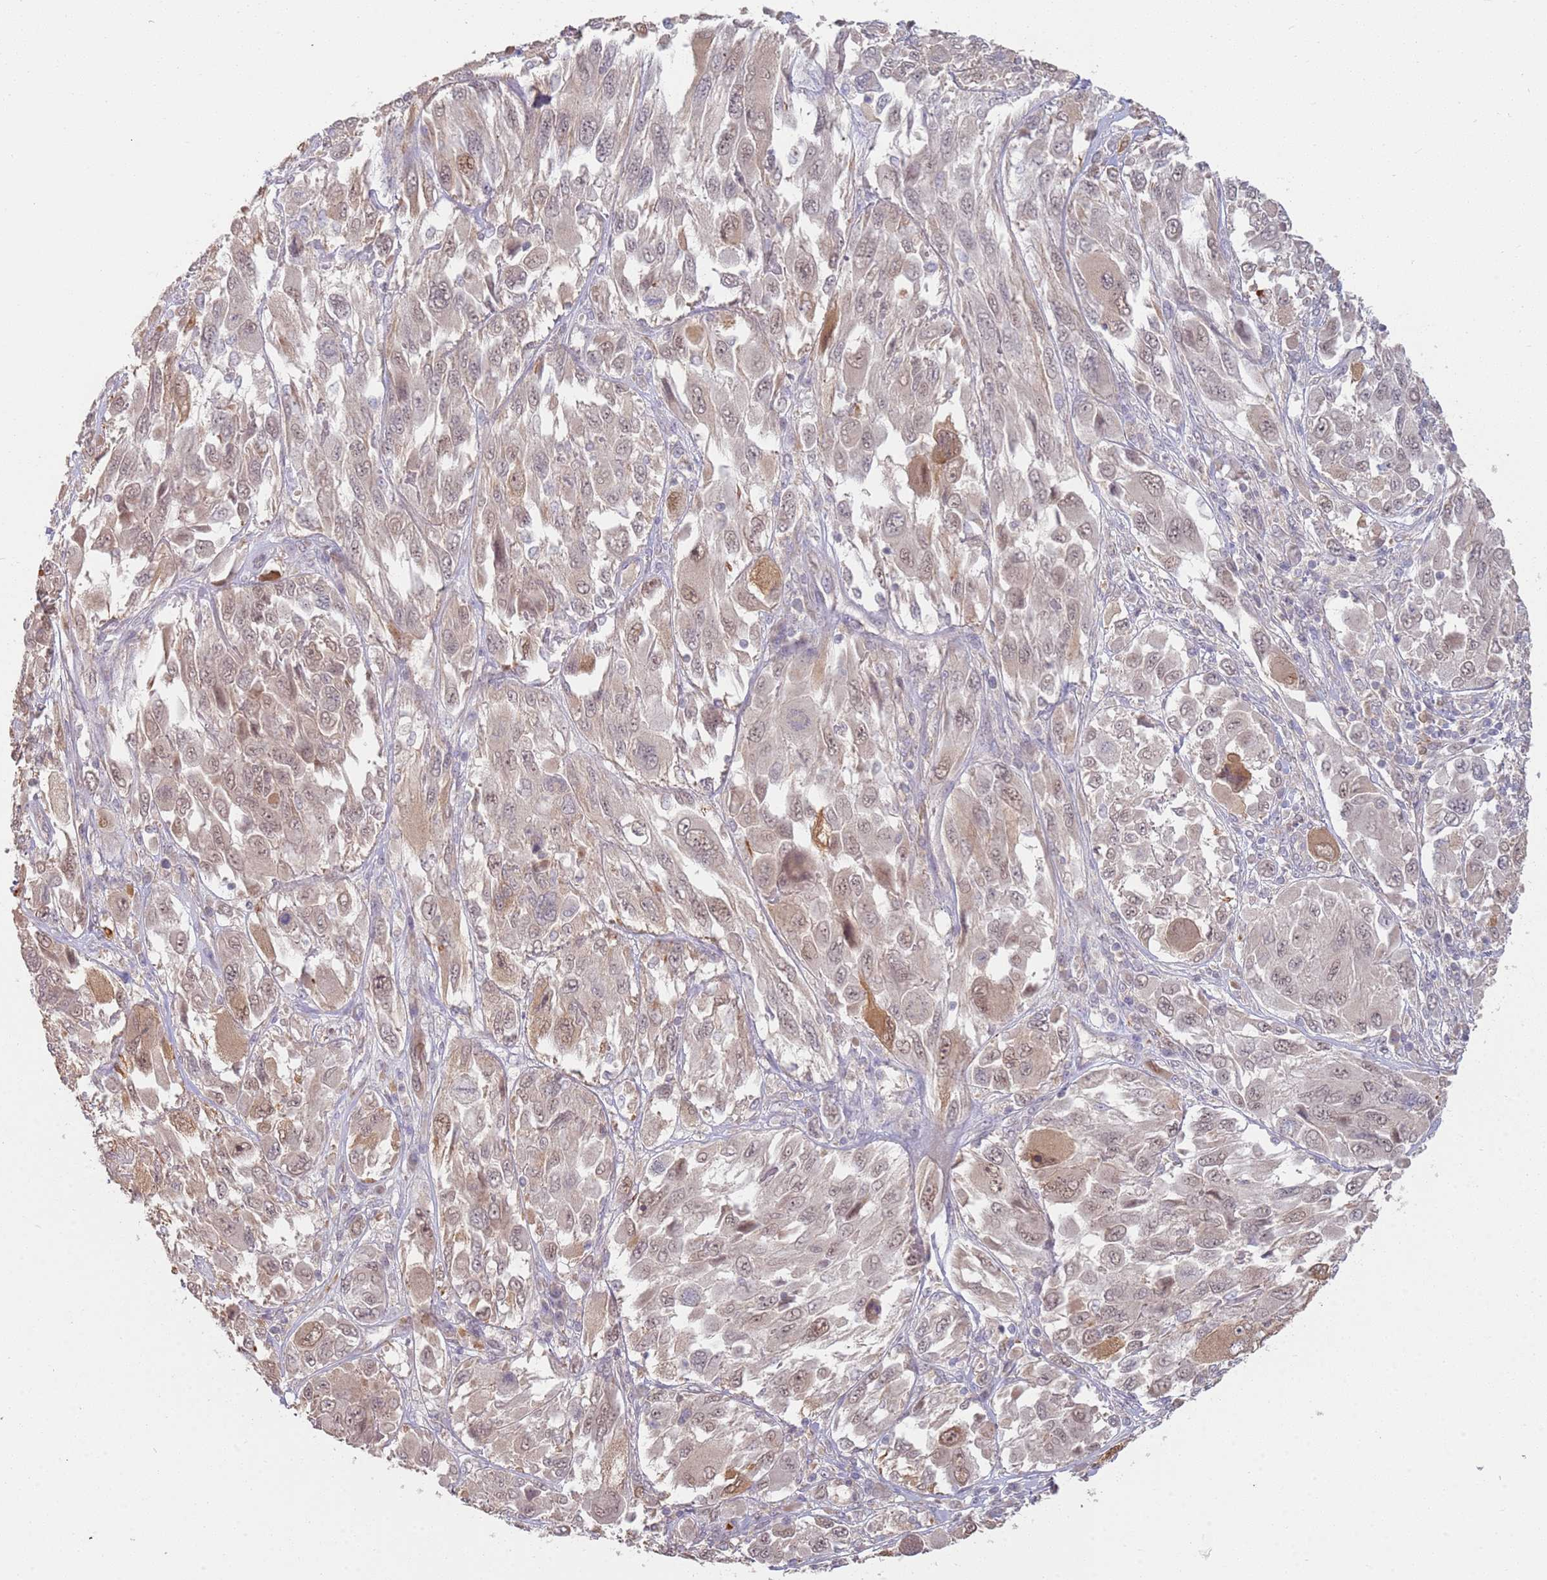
{"staining": {"intensity": "weak", "quantity": "25%-75%", "location": "cytoplasmic/membranous,nuclear"}, "tissue": "melanoma", "cell_type": "Tumor cells", "image_type": "cancer", "snomed": [{"axis": "morphology", "description": "Malignant melanoma, NOS"}, {"axis": "topography", "description": "Skin"}], "caption": "Human malignant melanoma stained with a protein marker shows weak staining in tumor cells.", "gene": "MPEG1", "patient": {"sex": "female", "age": 91}}